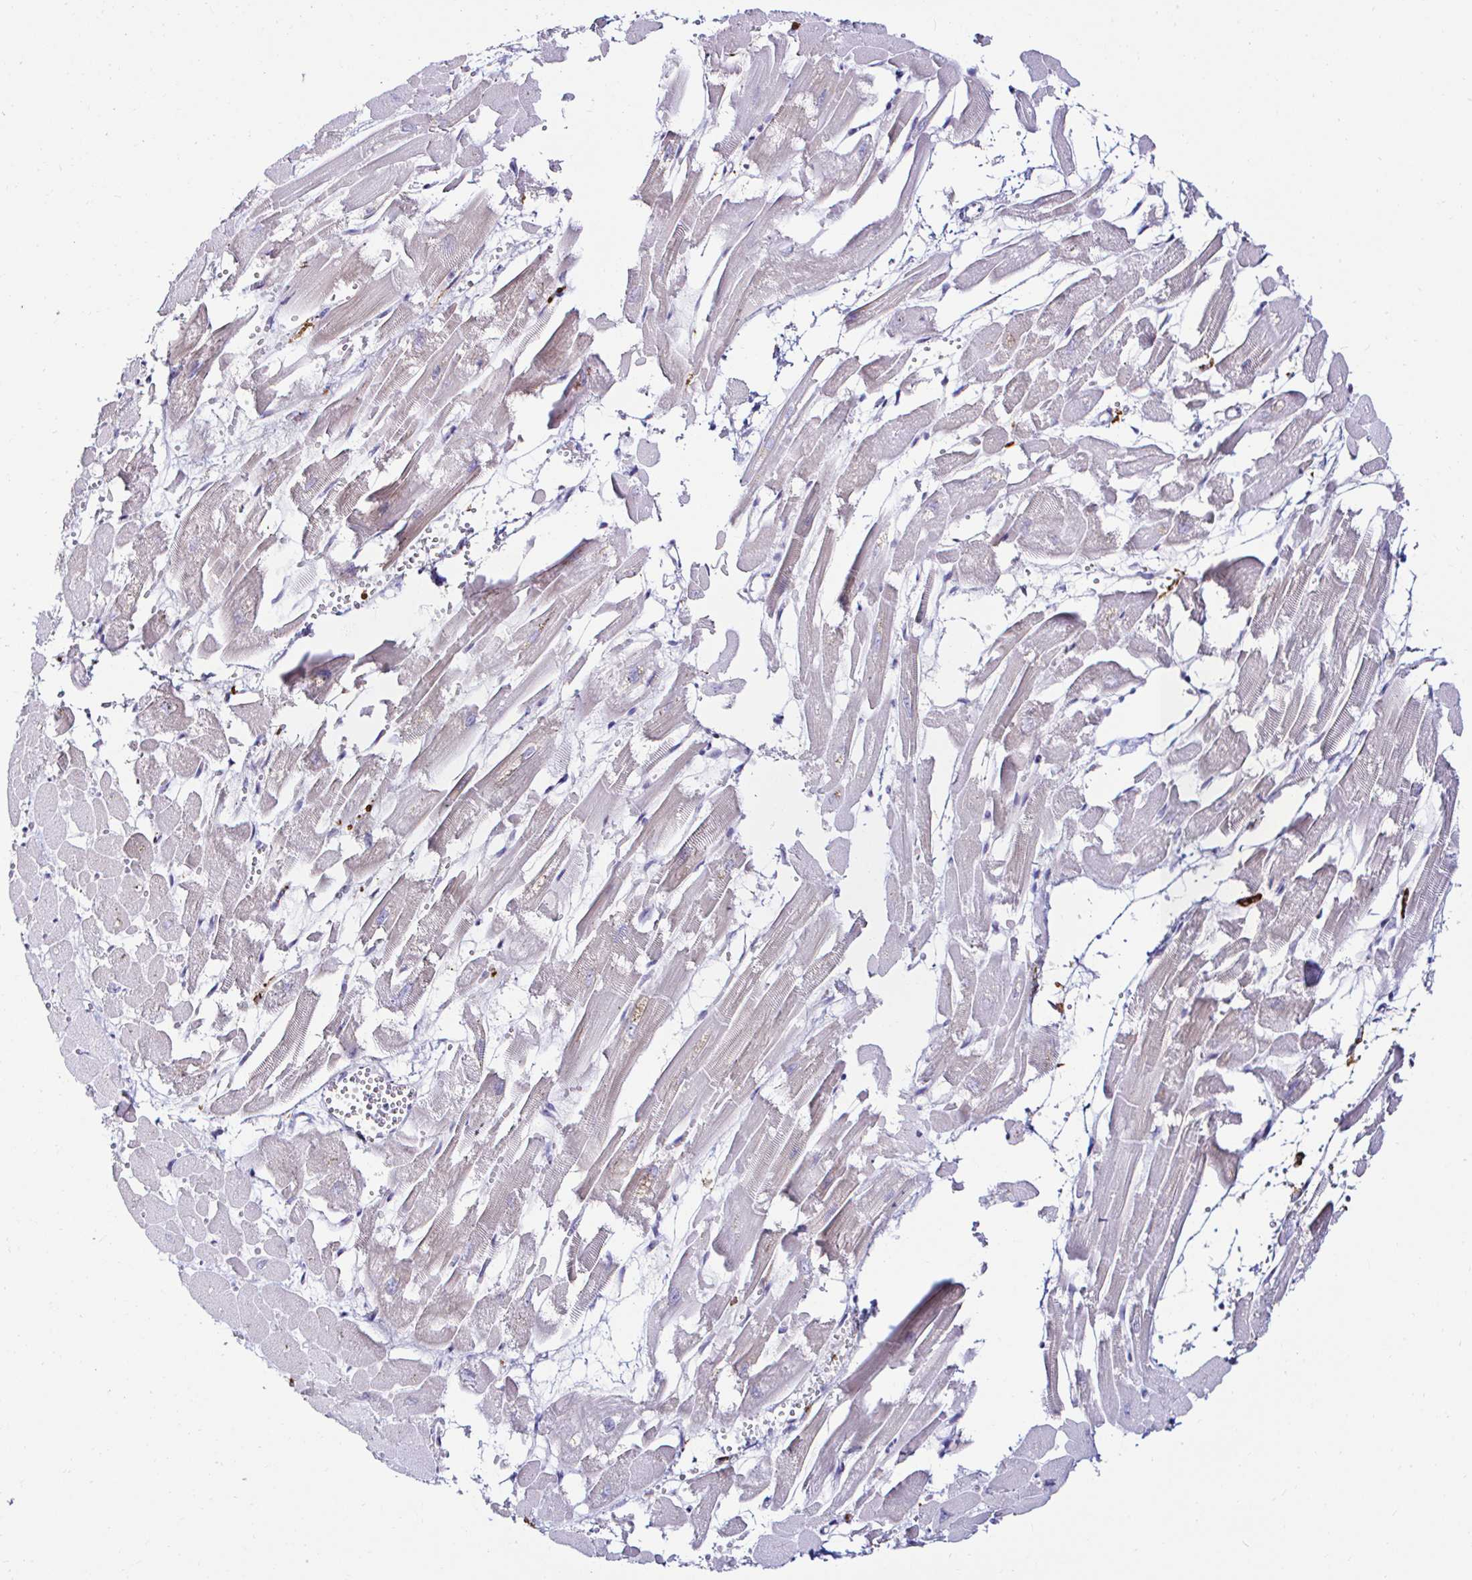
{"staining": {"intensity": "negative", "quantity": "none", "location": "none"}, "tissue": "heart muscle", "cell_type": "Cardiomyocytes", "image_type": "normal", "snomed": [{"axis": "morphology", "description": "Normal tissue, NOS"}, {"axis": "topography", "description": "Heart"}], "caption": "This is an immunohistochemistry (IHC) histopathology image of normal human heart muscle. There is no staining in cardiomyocytes.", "gene": "CYBB", "patient": {"sex": "female", "age": 52}}